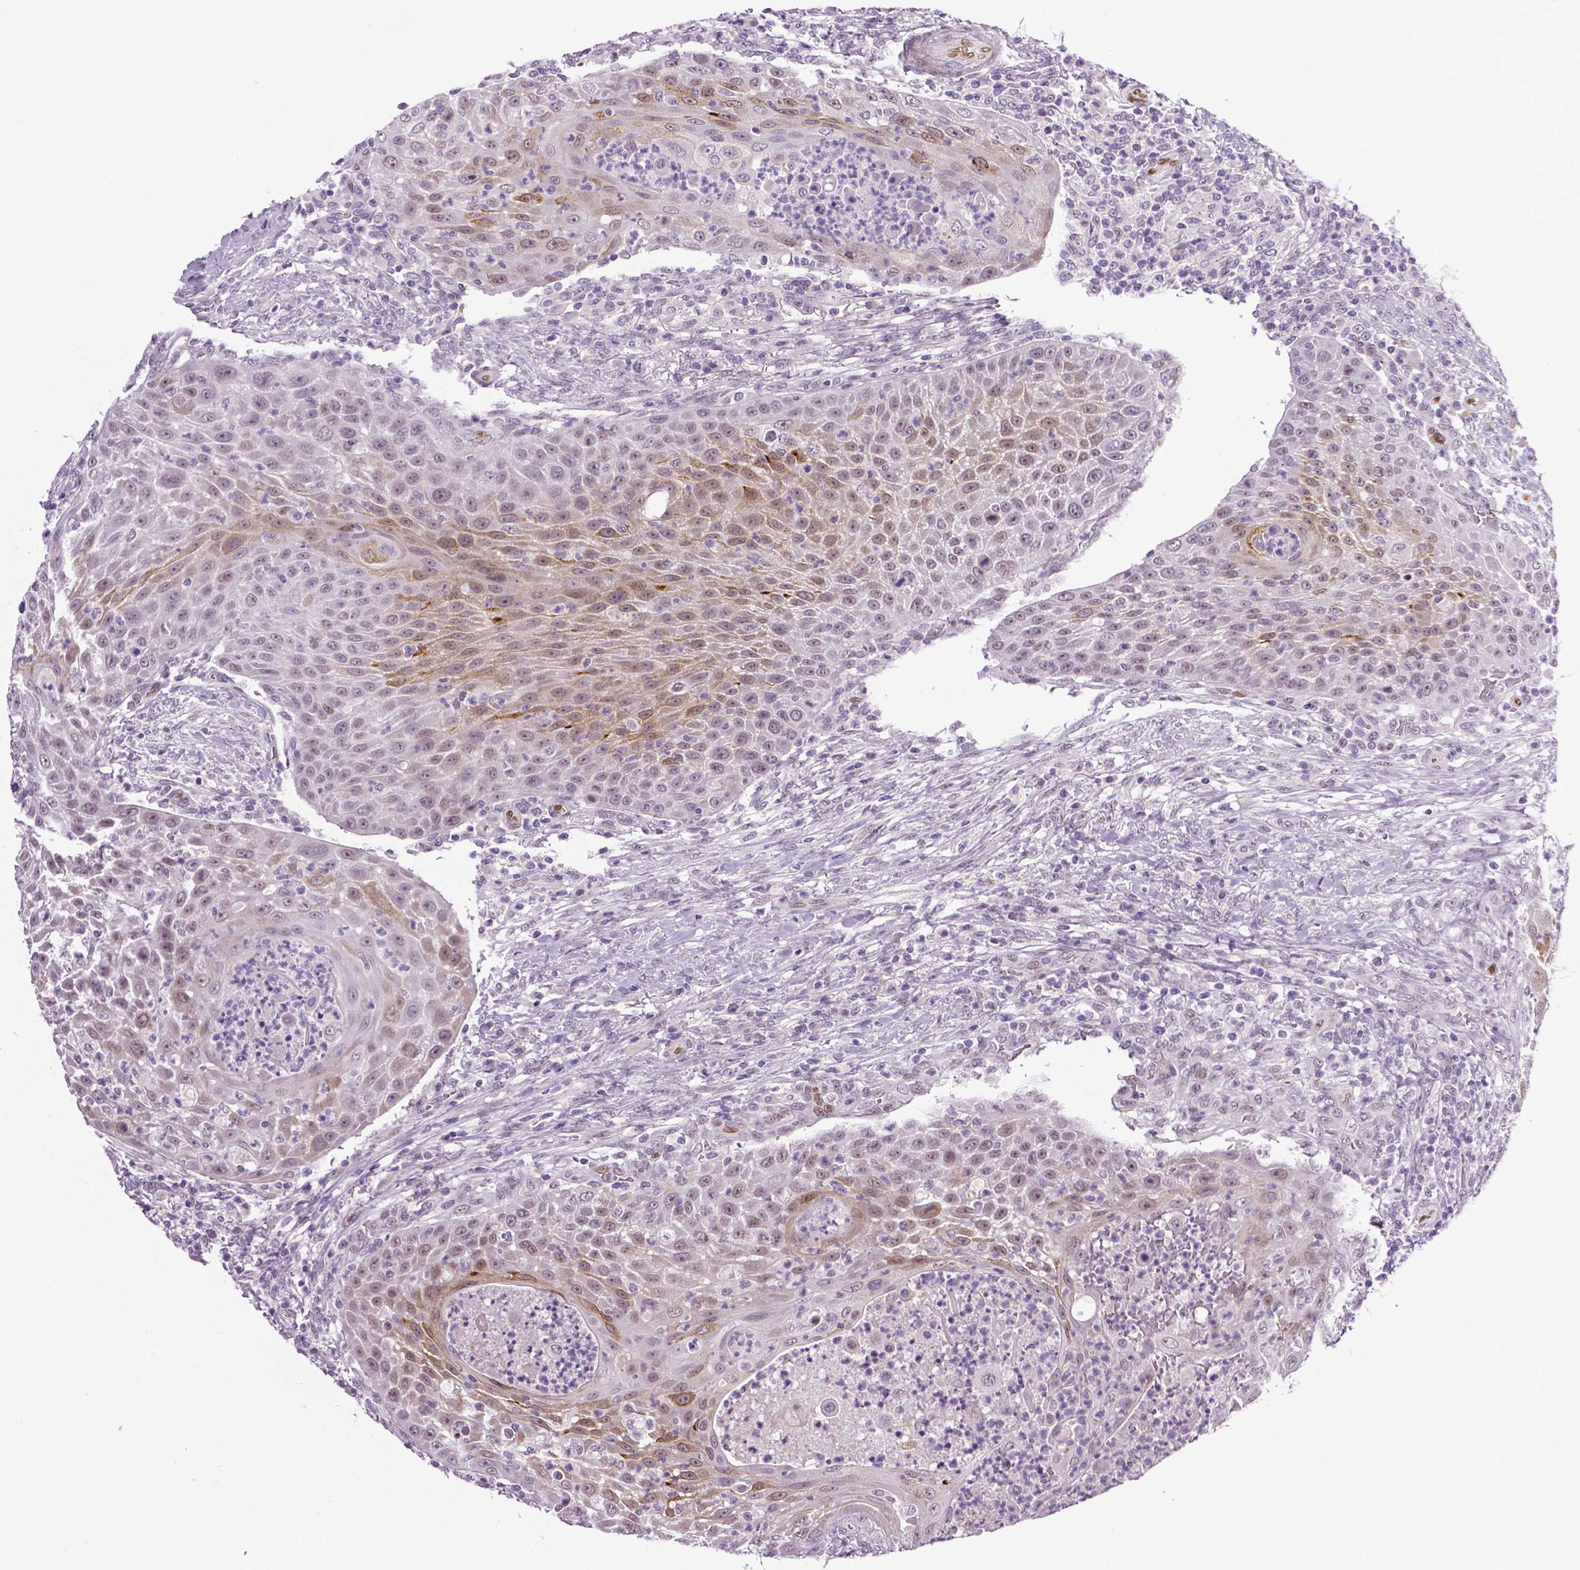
{"staining": {"intensity": "moderate", "quantity": "<25%", "location": "cytoplasmic/membranous,nuclear"}, "tissue": "head and neck cancer", "cell_type": "Tumor cells", "image_type": "cancer", "snomed": [{"axis": "morphology", "description": "Squamous cell carcinoma, NOS"}, {"axis": "topography", "description": "Head-Neck"}], "caption": "DAB (3,3'-diaminobenzidine) immunohistochemical staining of human squamous cell carcinoma (head and neck) reveals moderate cytoplasmic/membranous and nuclear protein positivity in approximately <25% of tumor cells.", "gene": "PTGER3", "patient": {"sex": "male", "age": 69}}